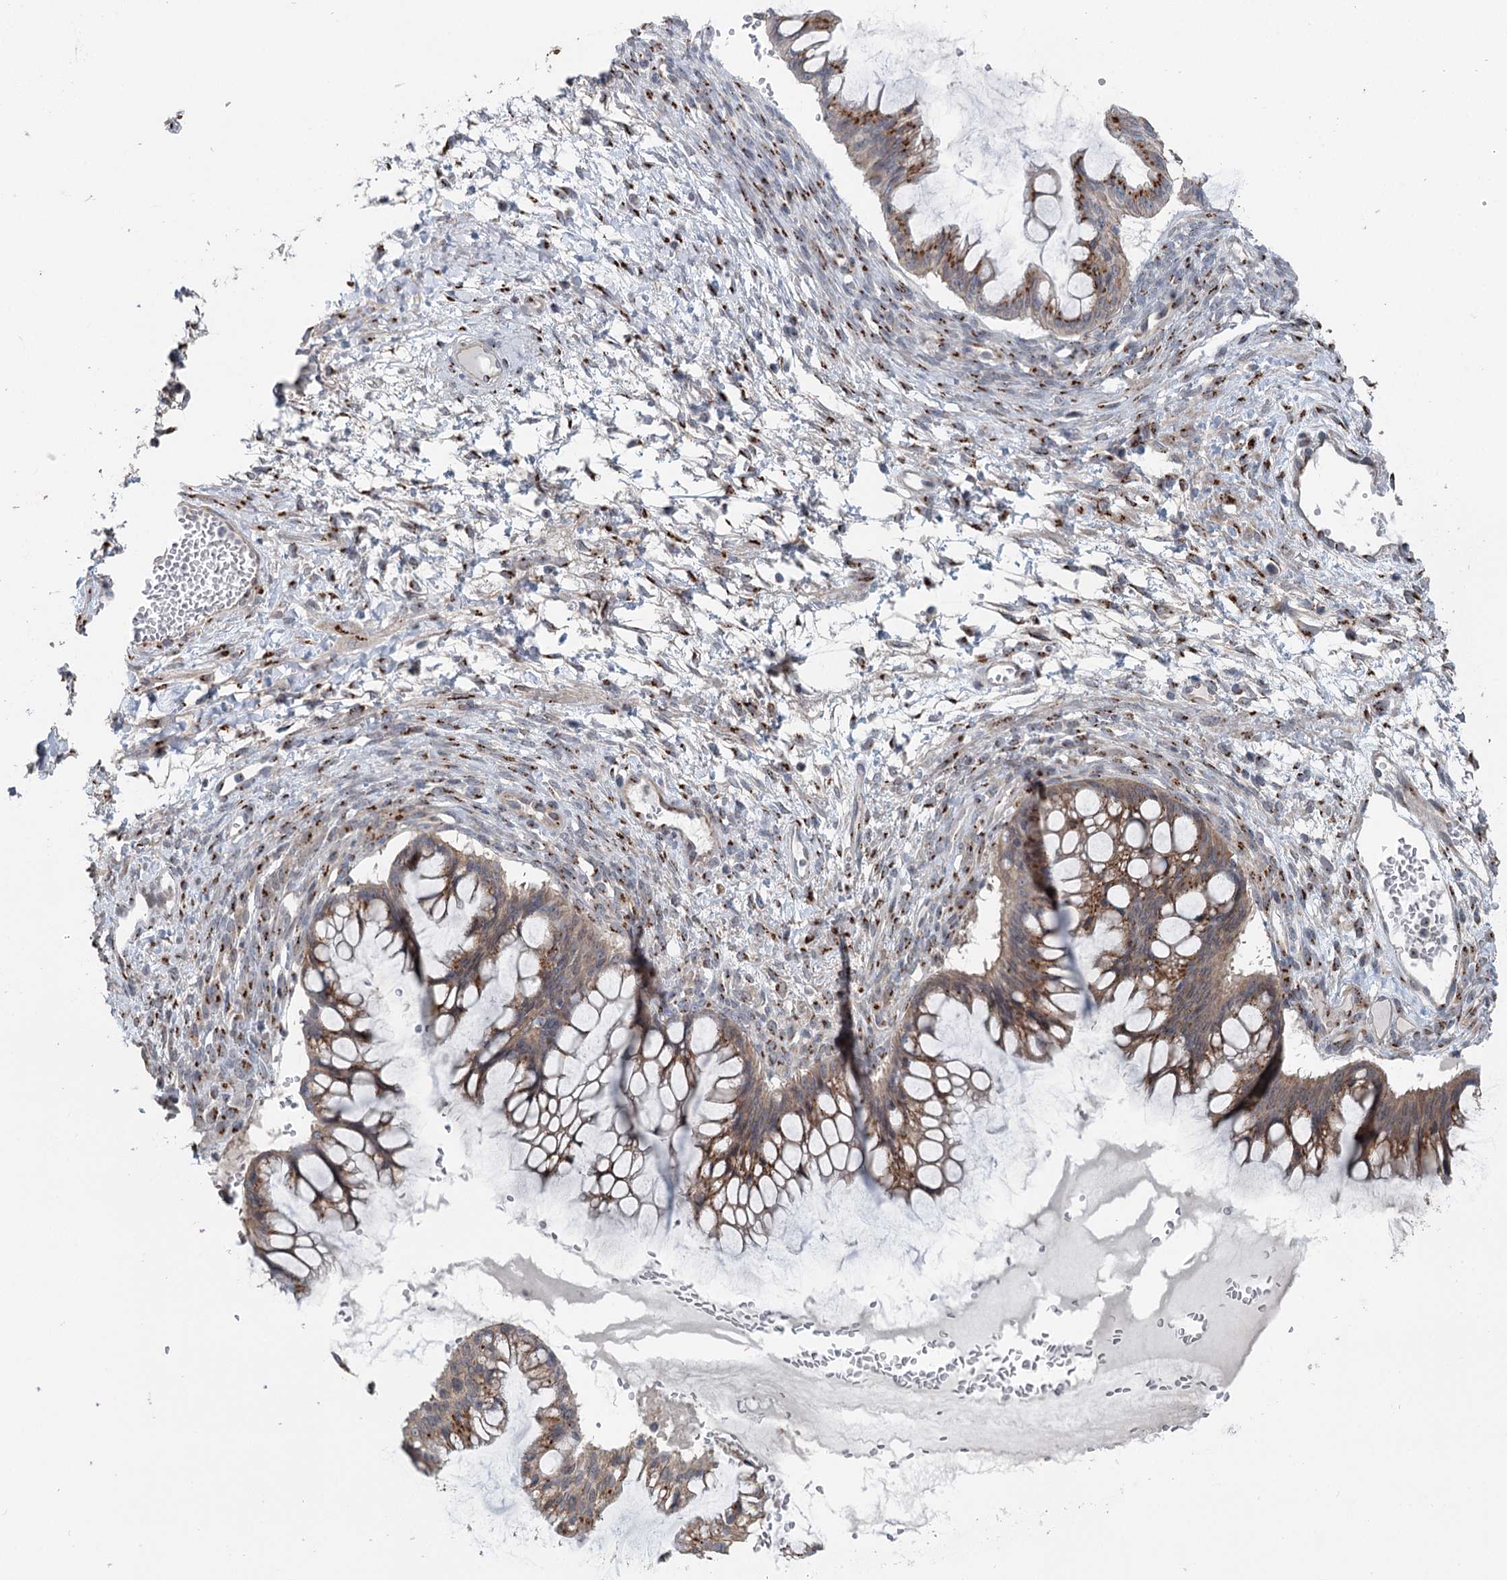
{"staining": {"intensity": "moderate", "quantity": ">75%", "location": "cytoplasmic/membranous"}, "tissue": "ovarian cancer", "cell_type": "Tumor cells", "image_type": "cancer", "snomed": [{"axis": "morphology", "description": "Cystadenocarcinoma, mucinous, NOS"}, {"axis": "topography", "description": "Ovary"}], "caption": "Tumor cells exhibit medium levels of moderate cytoplasmic/membranous staining in about >75% of cells in mucinous cystadenocarcinoma (ovarian).", "gene": "ITIH5", "patient": {"sex": "female", "age": 73}}